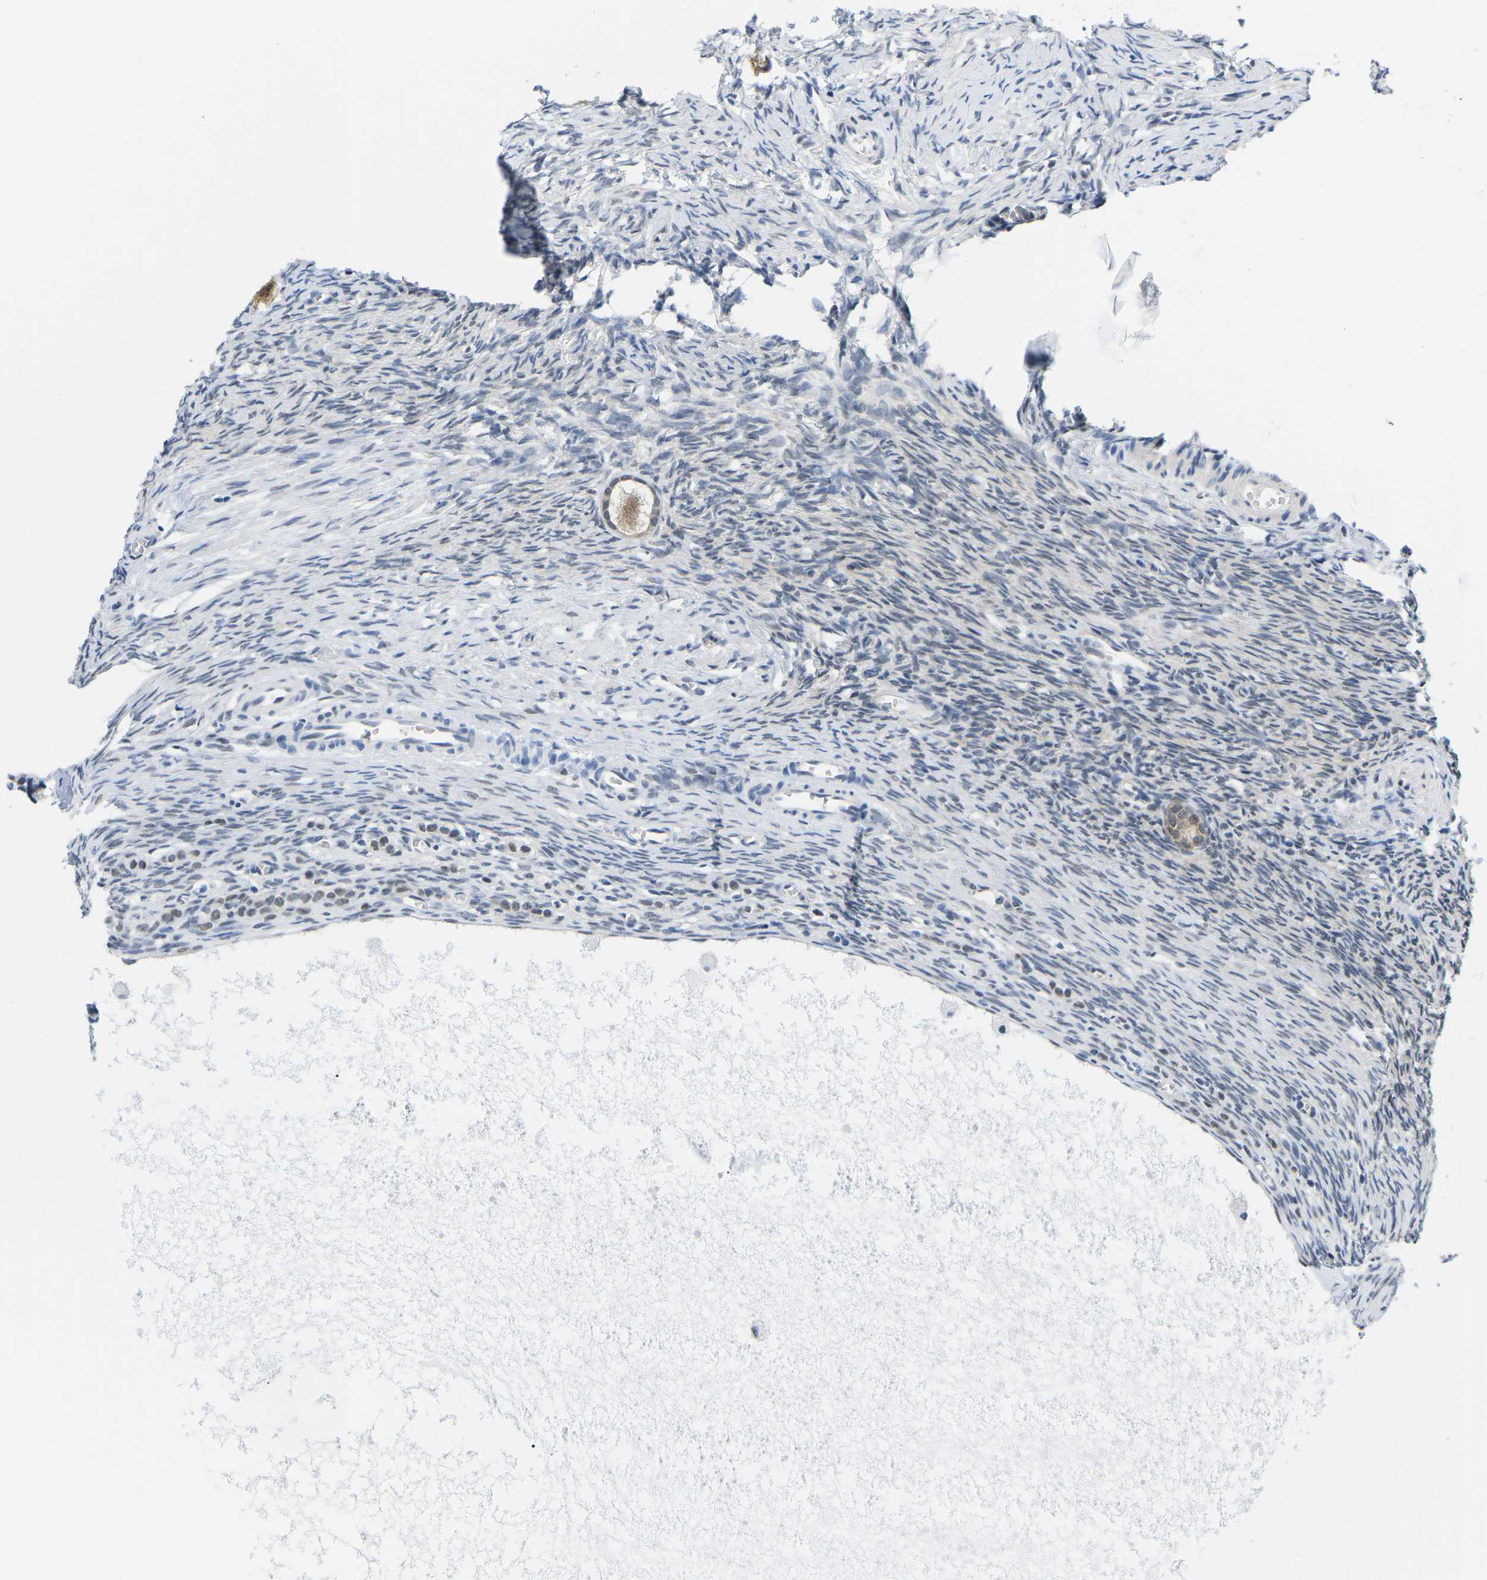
{"staining": {"intensity": "moderate", "quantity": ">75%", "location": "cytoplasmic/membranous,nuclear"}, "tissue": "ovary", "cell_type": "Follicle cells", "image_type": "normal", "snomed": [{"axis": "morphology", "description": "Normal tissue, NOS"}, {"axis": "topography", "description": "Ovary"}], "caption": "Follicle cells demonstrate medium levels of moderate cytoplasmic/membranous,nuclear expression in about >75% of cells in normal human ovary.", "gene": "UBA7", "patient": {"sex": "female", "age": 27}}